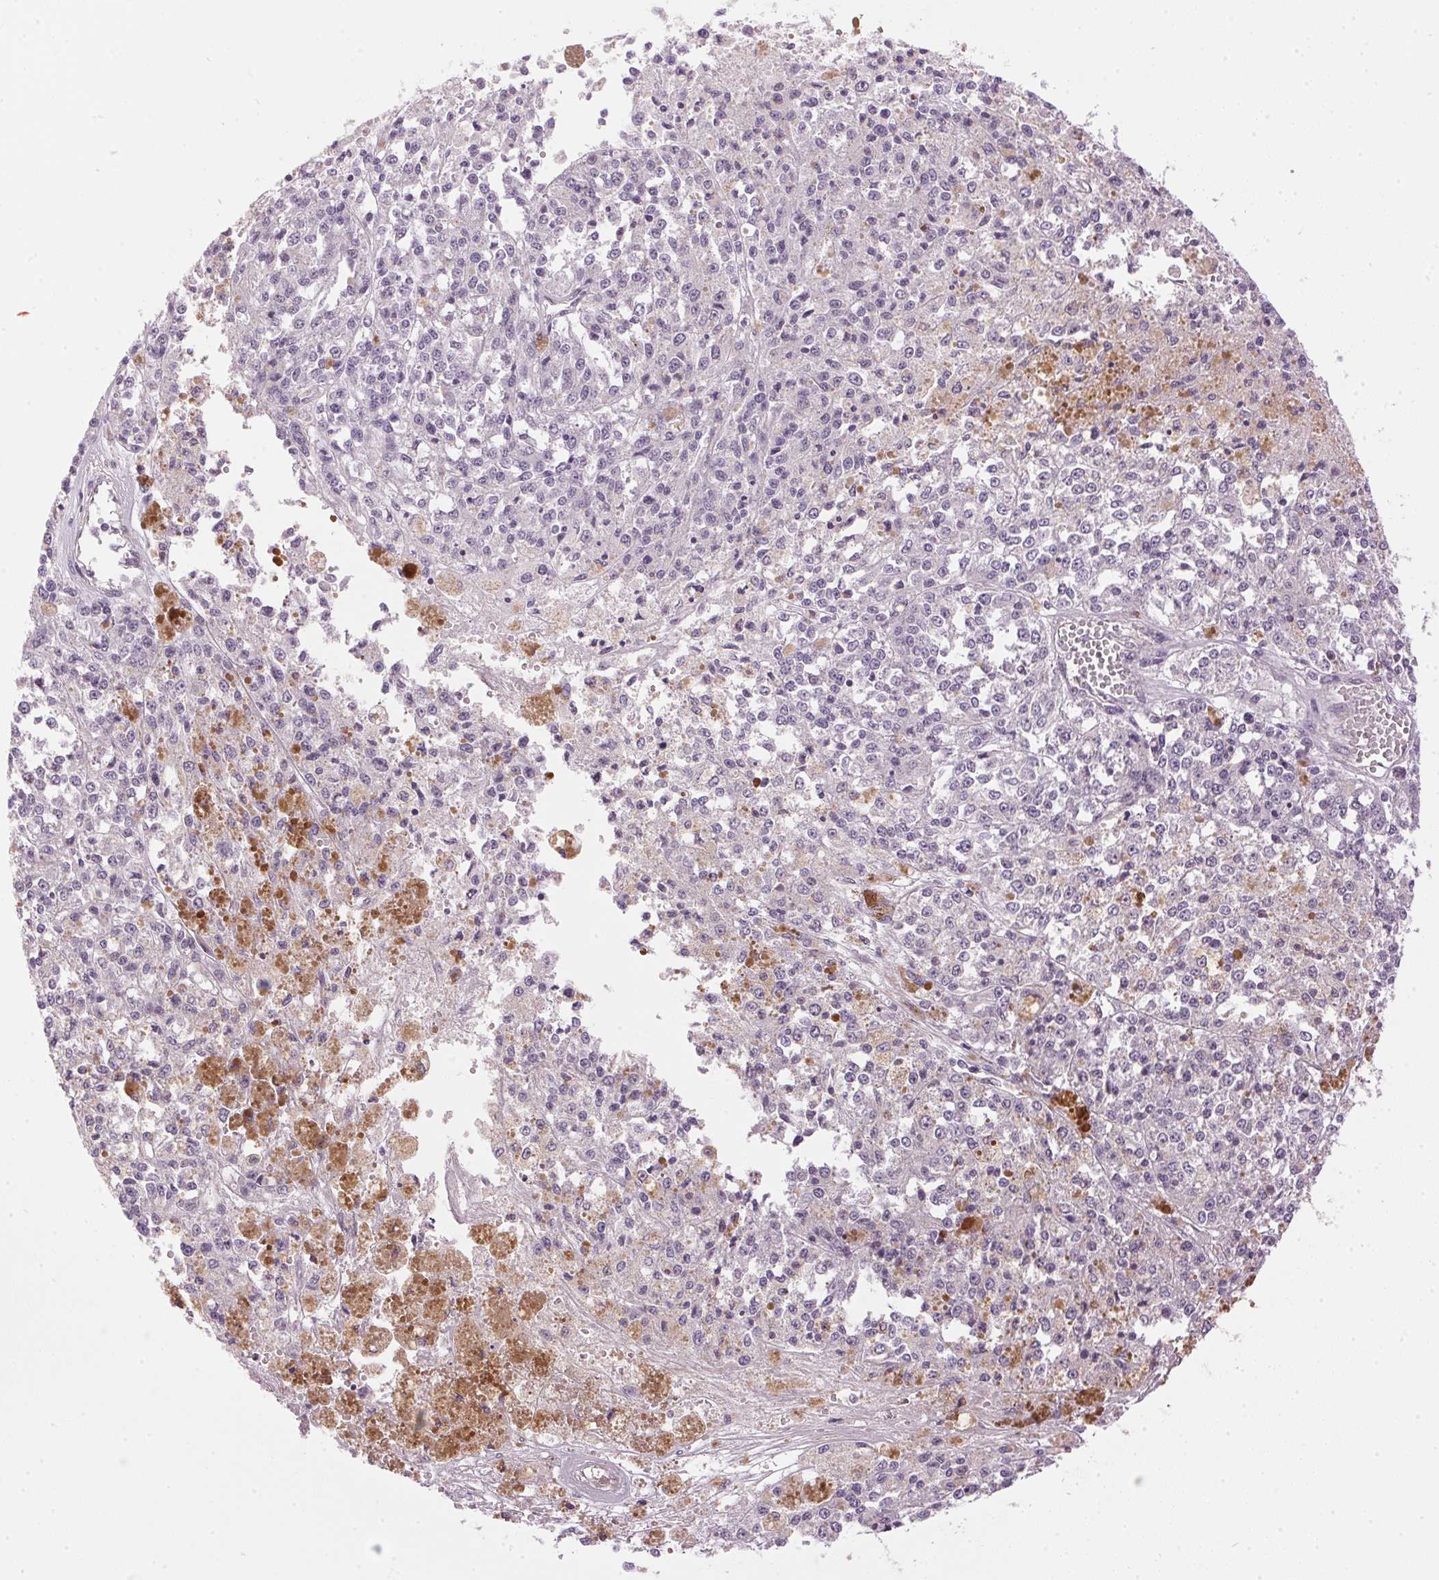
{"staining": {"intensity": "negative", "quantity": "none", "location": "none"}, "tissue": "melanoma", "cell_type": "Tumor cells", "image_type": "cancer", "snomed": [{"axis": "morphology", "description": "Malignant melanoma, Metastatic site"}, {"axis": "topography", "description": "Lymph node"}], "caption": "Malignant melanoma (metastatic site) was stained to show a protein in brown. There is no significant expression in tumor cells.", "gene": "GOLPH3", "patient": {"sex": "female", "age": 64}}